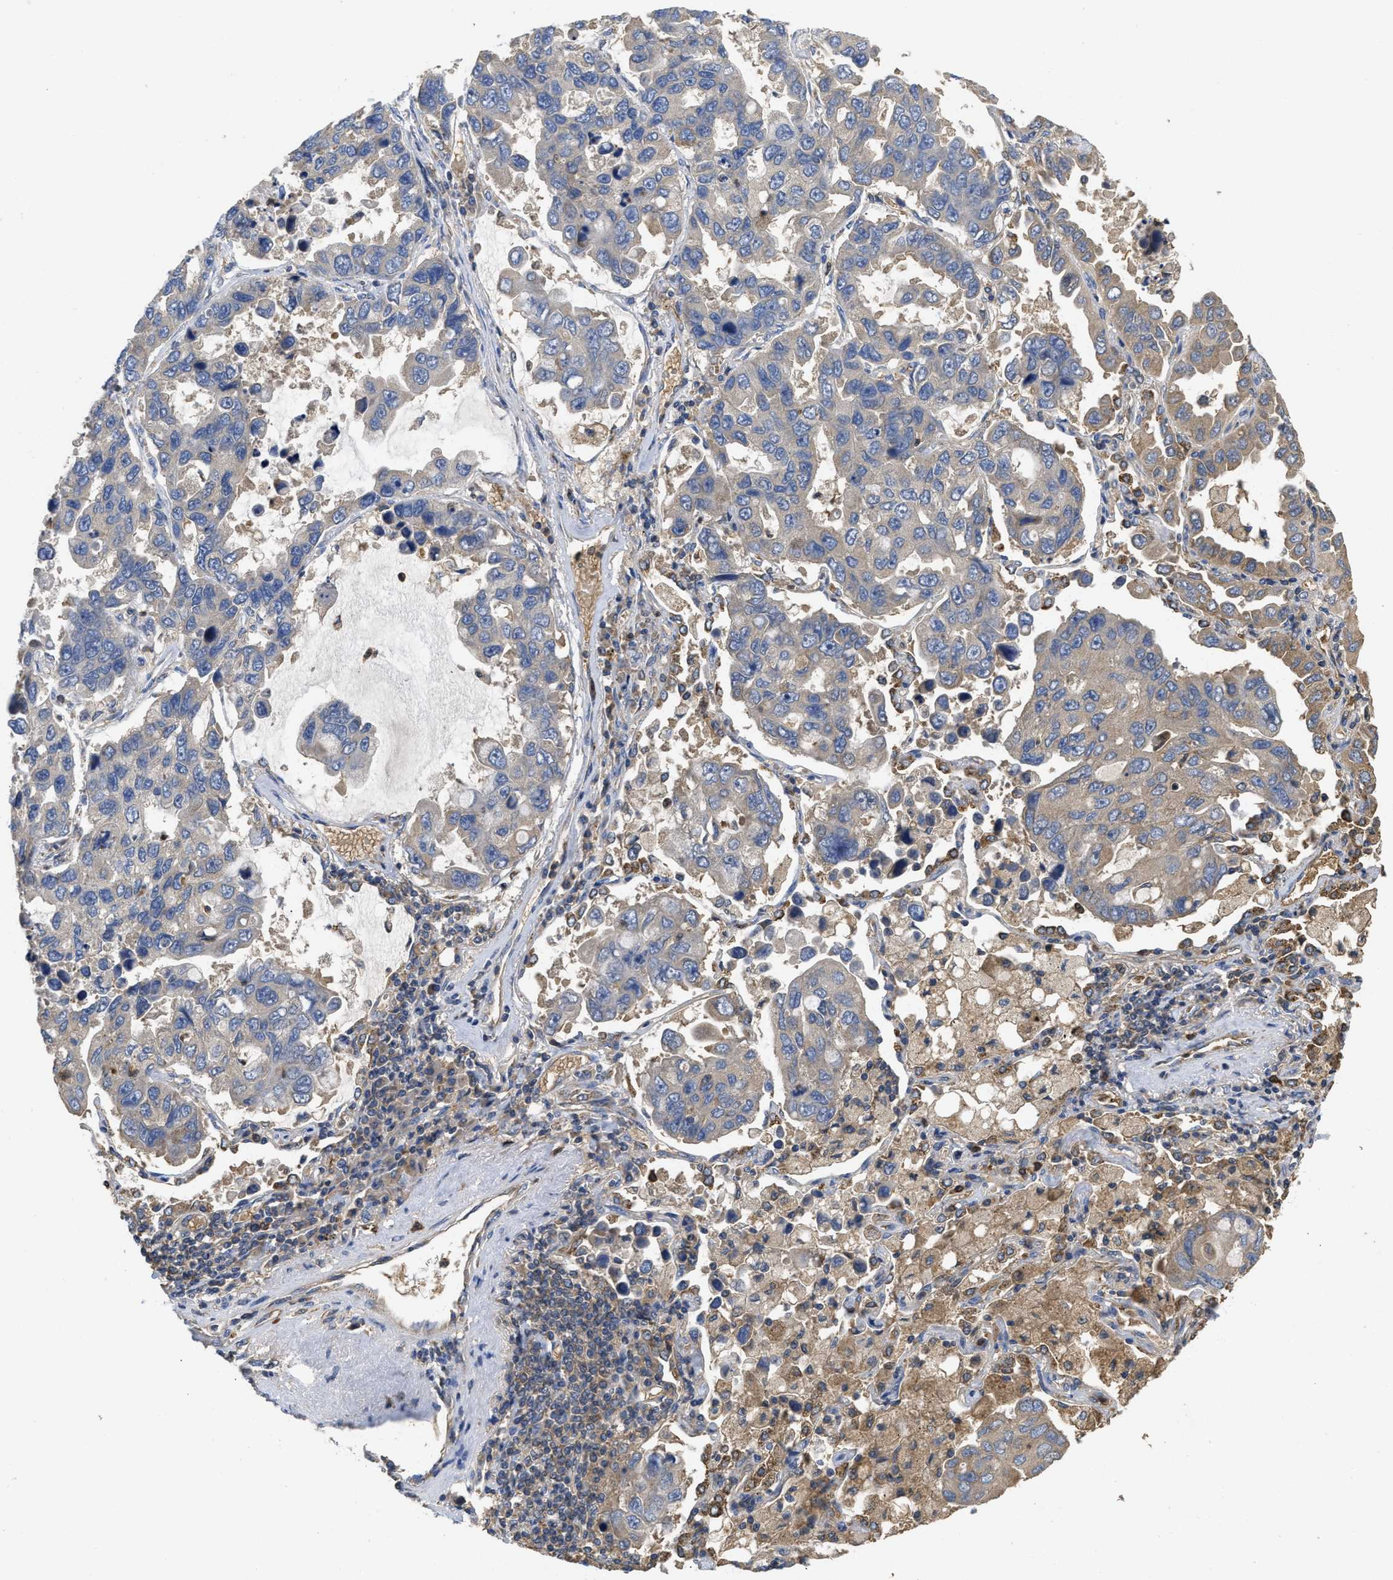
{"staining": {"intensity": "weak", "quantity": "<25%", "location": "cytoplasmic/membranous"}, "tissue": "lung cancer", "cell_type": "Tumor cells", "image_type": "cancer", "snomed": [{"axis": "morphology", "description": "Adenocarcinoma, NOS"}, {"axis": "topography", "description": "Lung"}], "caption": "Immunohistochemistry micrograph of adenocarcinoma (lung) stained for a protein (brown), which reveals no staining in tumor cells.", "gene": "RNF216", "patient": {"sex": "male", "age": 64}}